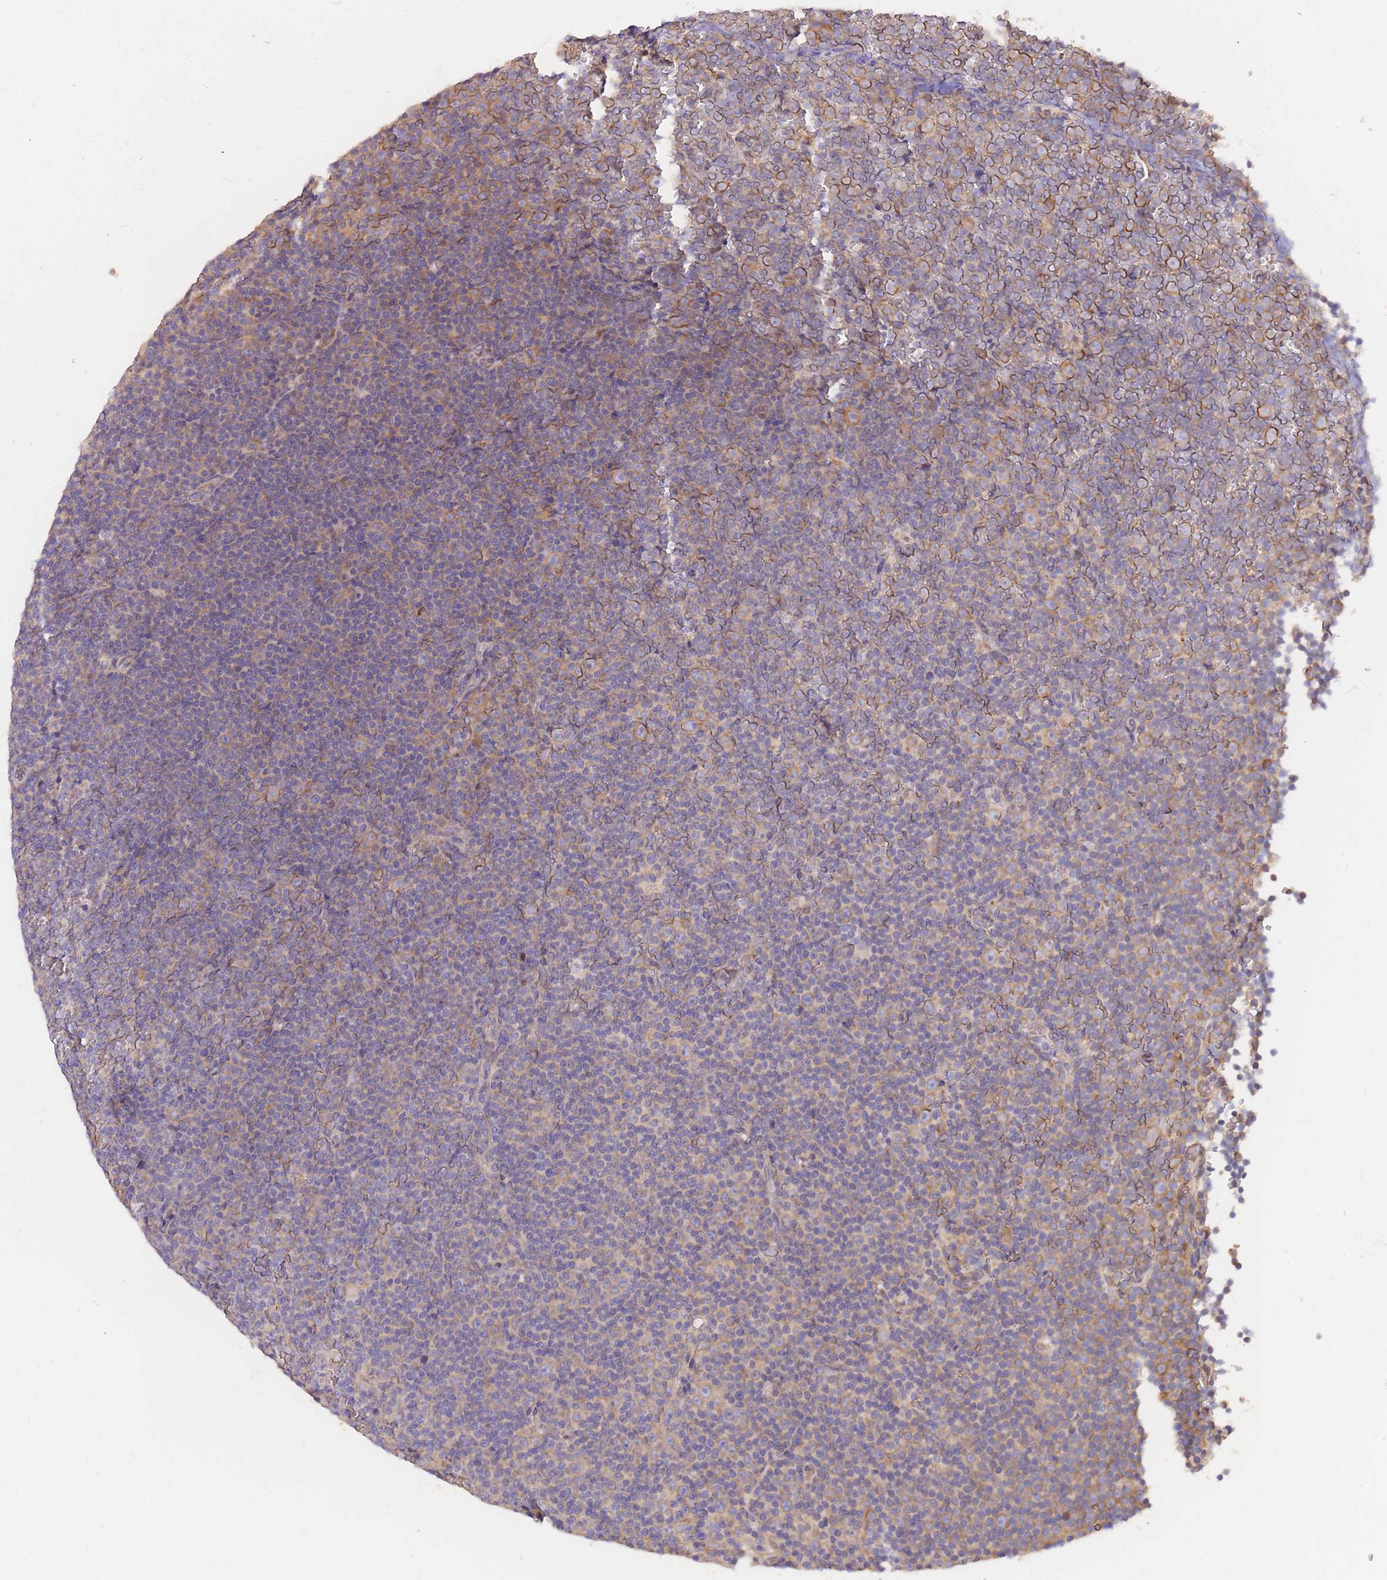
{"staining": {"intensity": "negative", "quantity": "none", "location": "none"}, "tissue": "lymphoma", "cell_type": "Tumor cells", "image_type": "cancer", "snomed": [{"axis": "morphology", "description": "Malignant lymphoma, non-Hodgkin's type, Low grade"}, {"axis": "topography", "description": "Lymph node"}], "caption": "Human malignant lymphoma, non-Hodgkin's type (low-grade) stained for a protein using immunohistochemistry (IHC) reveals no positivity in tumor cells.", "gene": "GBP7", "patient": {"sex": "female", "age": 67}}